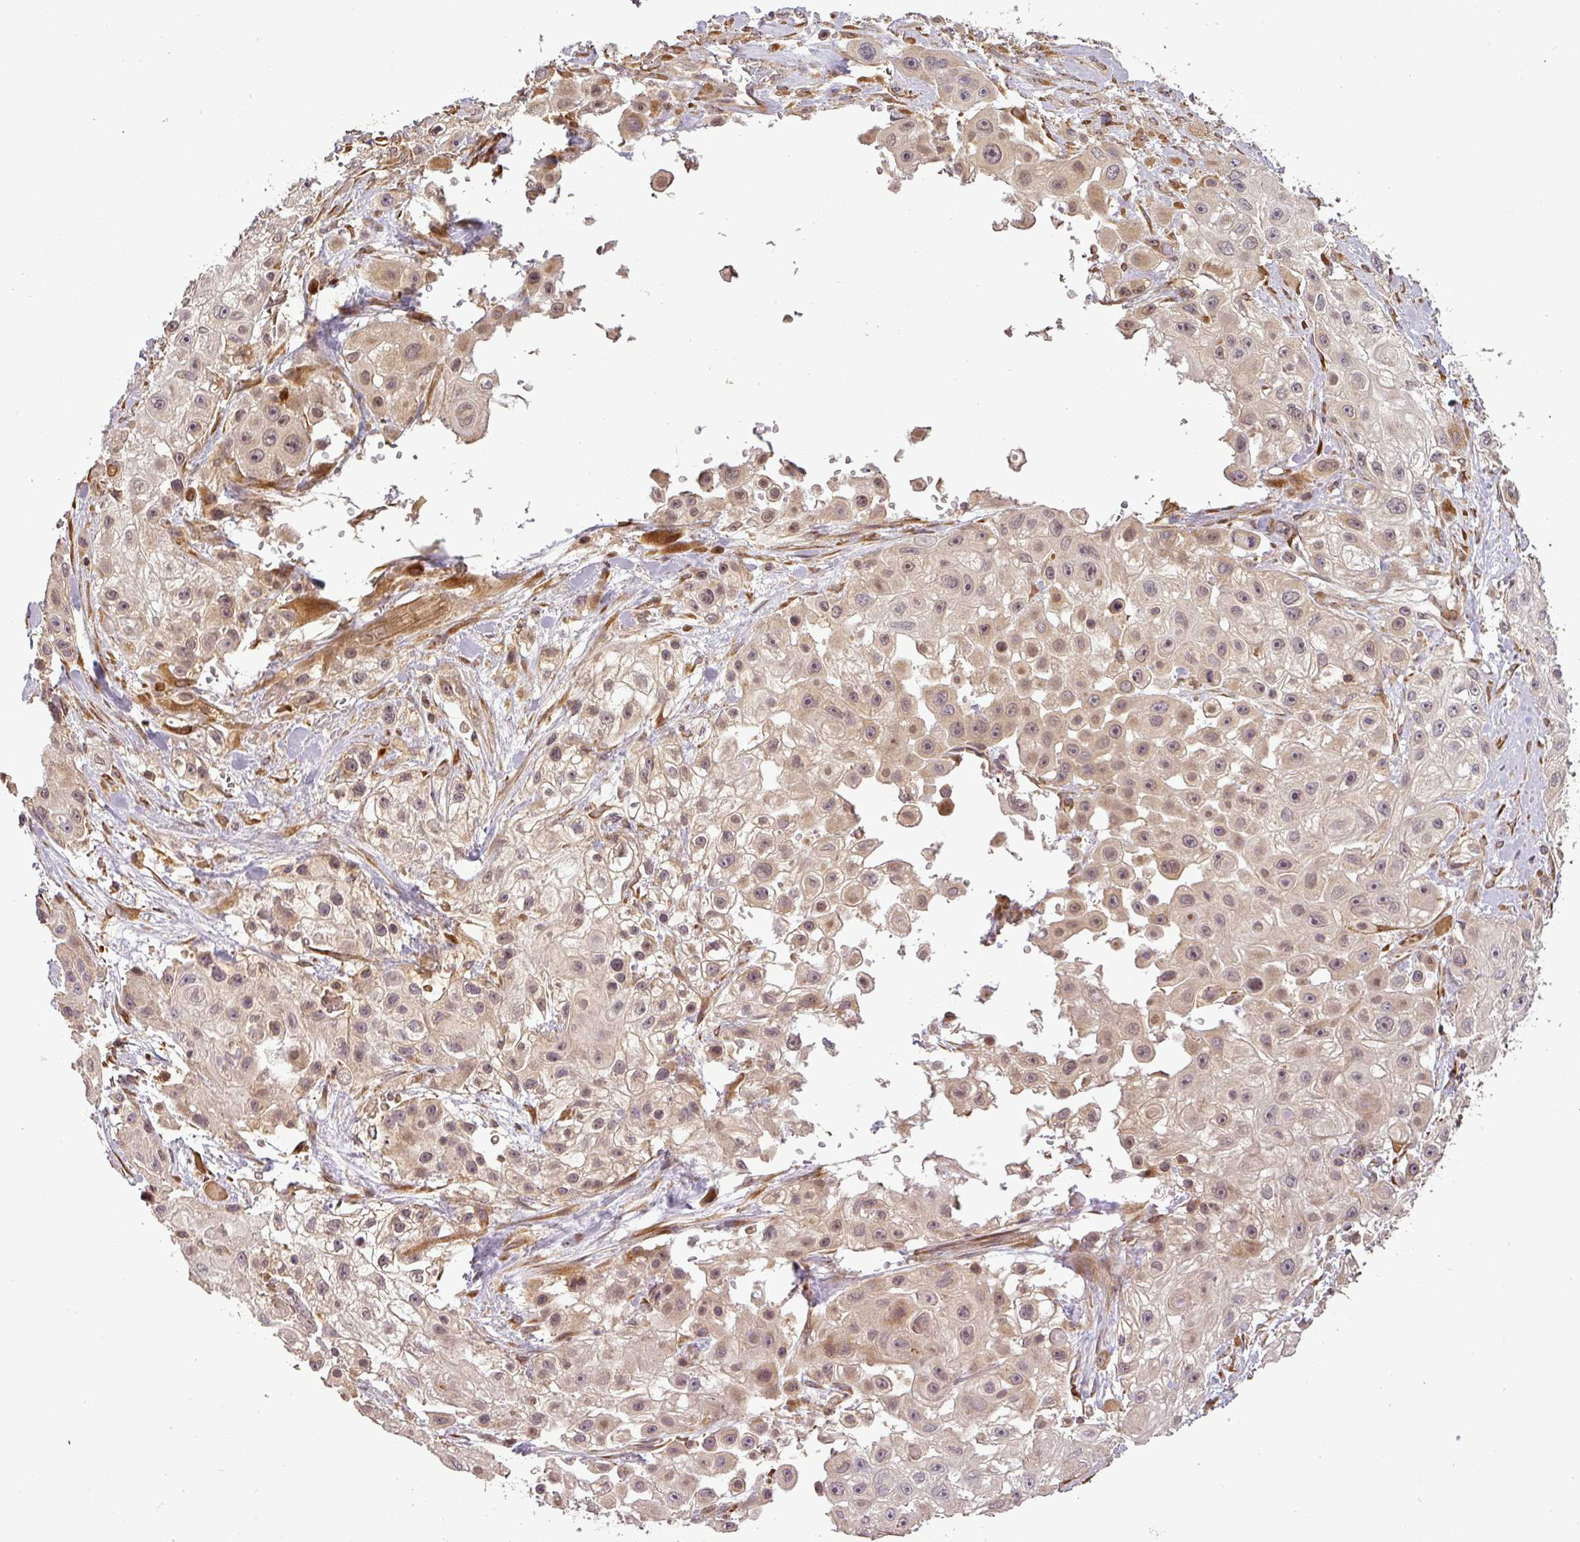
{"staining": {"intensity": "weak", "quantity": "25%-75%", "location": "cytoplasmic/membranous,nuclear"}, "tissue": "skin cancer", "cell_type": "Tumor cells", "image_type": "cancer", "snomed": [{"axis": "morphology", "description": "Squamous cell carcinoma, NOS"}, {"axis": "topography", "description": "Skin"}], "caption": "Tumor cells demonstrate low levels of weak cytoplasmic/membranous and nuclear staining in approximately 25%-75% of cells in human skin cancer.", "gene": "FAIM", "patient": {"sex": "male", "age": 67}}